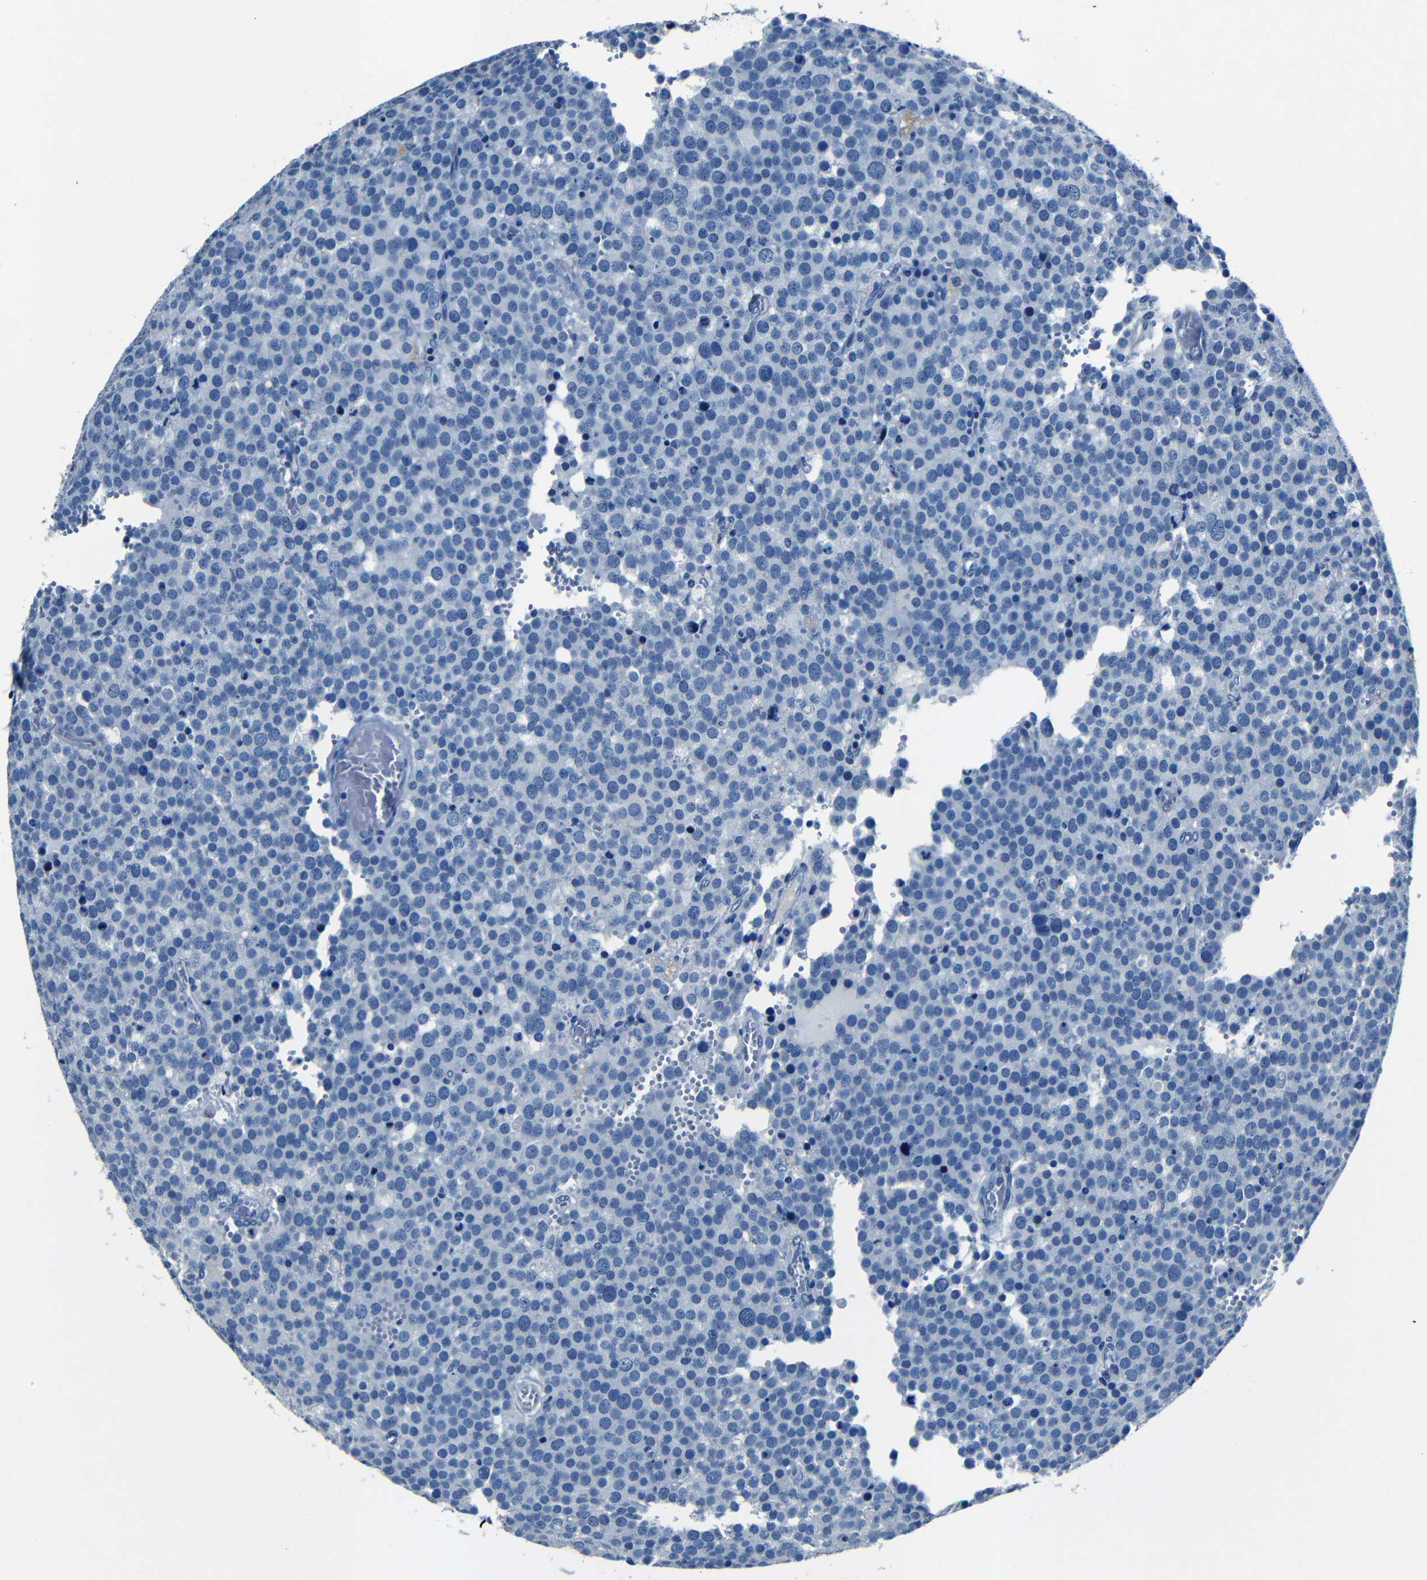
{"staining": {"intensity": "negative", "quantity": "none", "location": "none"}, "tissue": "testis cancer", "cell_type": "Tumor cells", "image_type": "cancer", "snomed": [{"axis": "morphology", "description": "Normal tissue, NOS"}, {"axis": "morphology", "description": "Seminoma, NOS"}, {"axis": "topography", "description": "Testis"}], "caption": "Image shows no protein staining in tumor cells of seminoma (testis) tissue.", "gene": "NCMAP", "patient": {"sex": "male", "age": 71}}